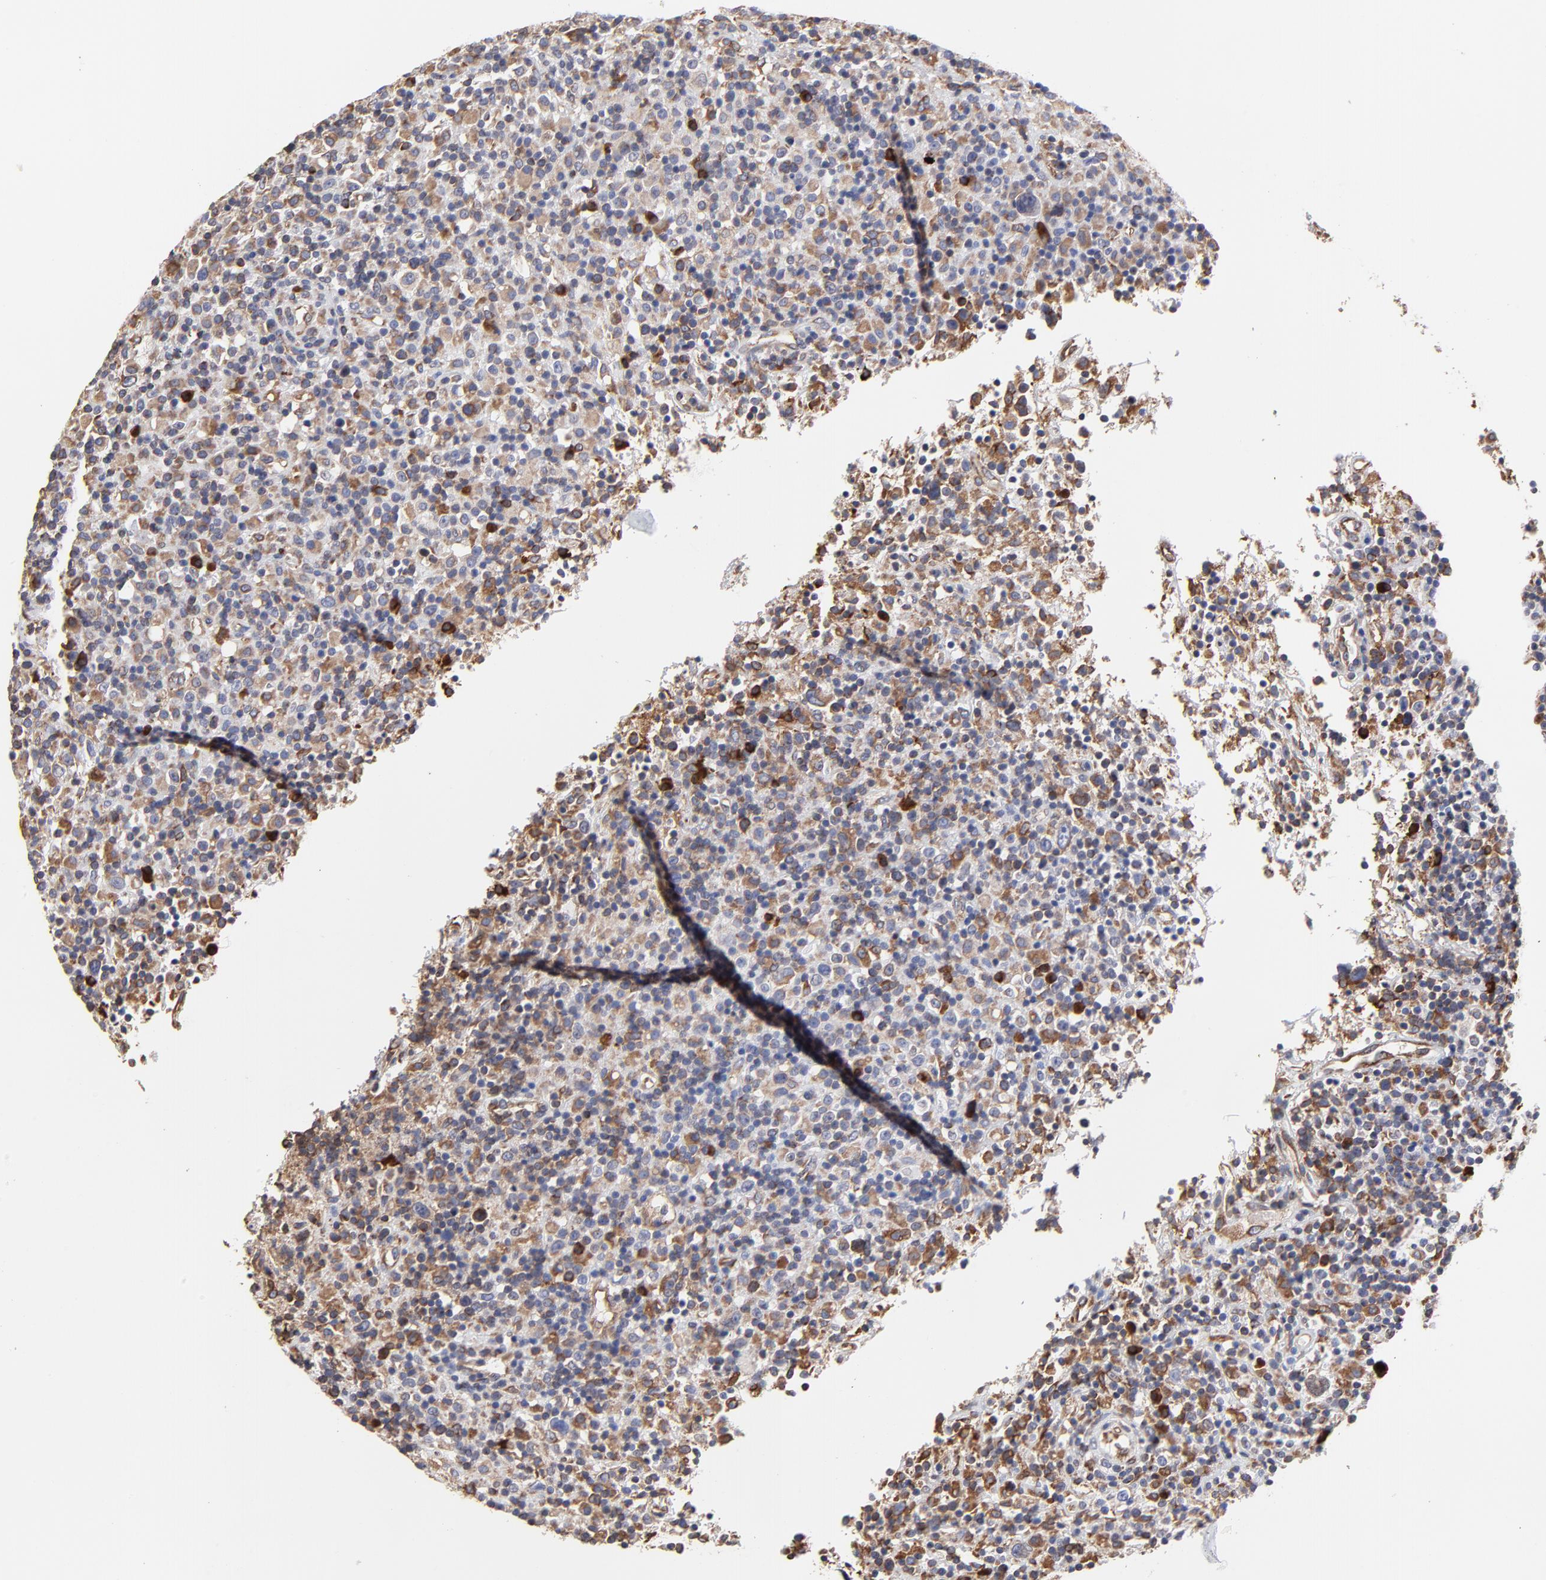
{"staining": {"intensity": "strong", "quantity": "<25%", "location": "cytoplasmic/membranous"}, "tissue": "lymphoma", "cell_type": "Tumor cells", "image_type": "cancer", "snomed": [{"axis": "morphology", "description": "Hodgkin's disease, NOS"}, {"axis": "topography", "description": "Lymph node"}], "caption": "Hodgkin's disease stained with DAB IHC shows medium levels of strong cytoplasmic/membranous expression in approximately <25% of tumor cells.", "gene": "LMAN1", "patient": {"sex": "male", "age": 46}}